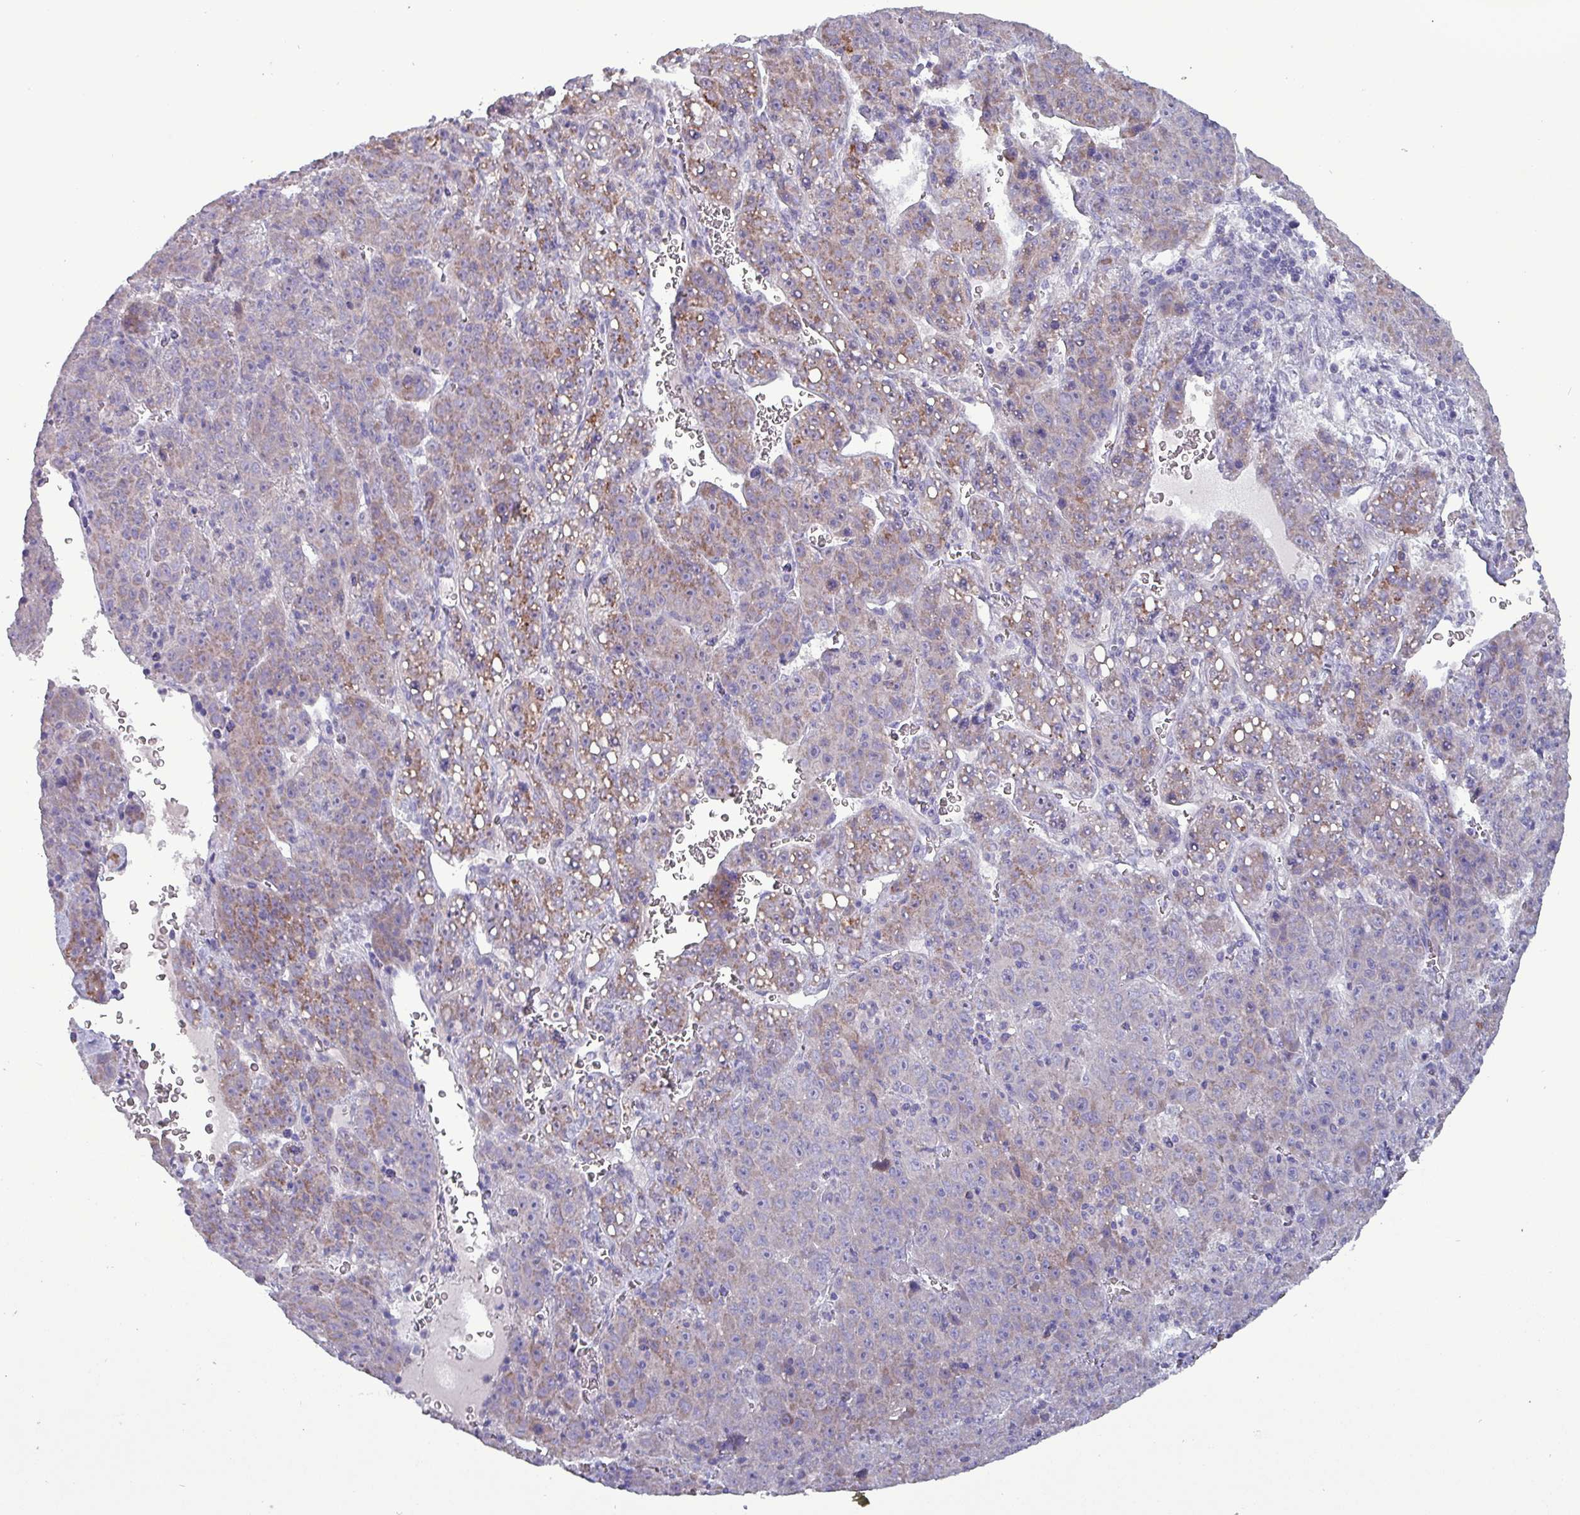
{"staining": {"intensity": "moderate", "quantity": "<25%", "location": "cytoplasmic/membranous"}, "tissue": "liver cancer", "cell_type": "Tumor cells", "image_type": "cancer", "snomed": [{"axis": "morphology", "description": "Carcinoma, Hepatocellular, NOS"}, {"axis": "topography", "description": "Liver"}], "caption": "DAB immunohistochemical staining of liver cancer reveals moderate cytoplasmic/membranous protein positivity in approximately <25% of tumor cells. Using DAB (3,3'-diaminobenzidine) (brown) and hematoxylin (blue) stains, captured at high magnification using brightfield microscopy.", "gene": "HSD3B7", "patient": {"sex": "female", "age": 53}}